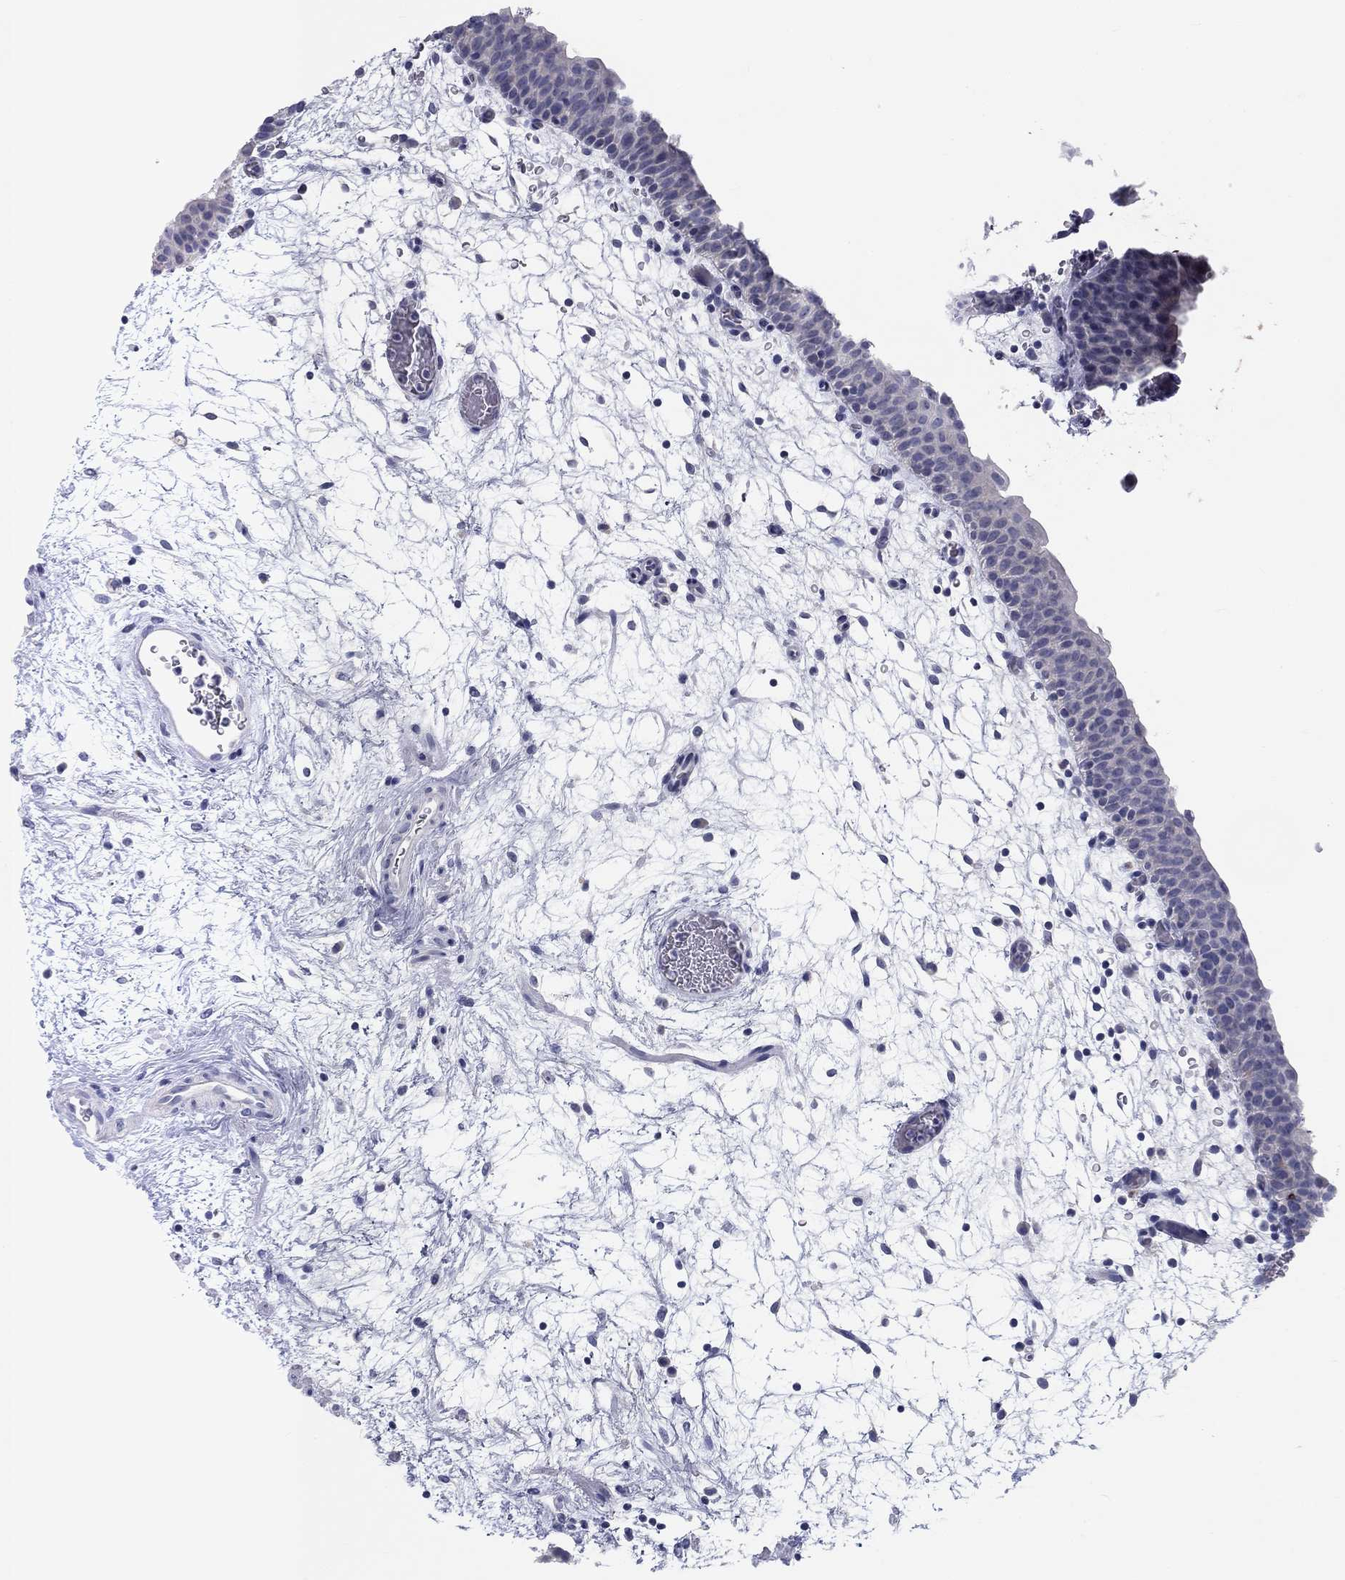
{"staining": {"intensity": "negative", "quantity": "none", "location": "none"}, "tissue": "urinary bladder", "cell_type": "Urothelial cells", "image_type": "normal", "snomed": [{"axis": "morphology", "description": "Normal tissue, NOS"}, {"axis": "topography", "description": "Urinary bladder"}], "caption": "DAB immunohistochemical staining of benign human urinary bladder demonstrates no significant staining in urothelial cells.", "gene": "CALB1", "patient": {"sex": "male", "age": 37}}